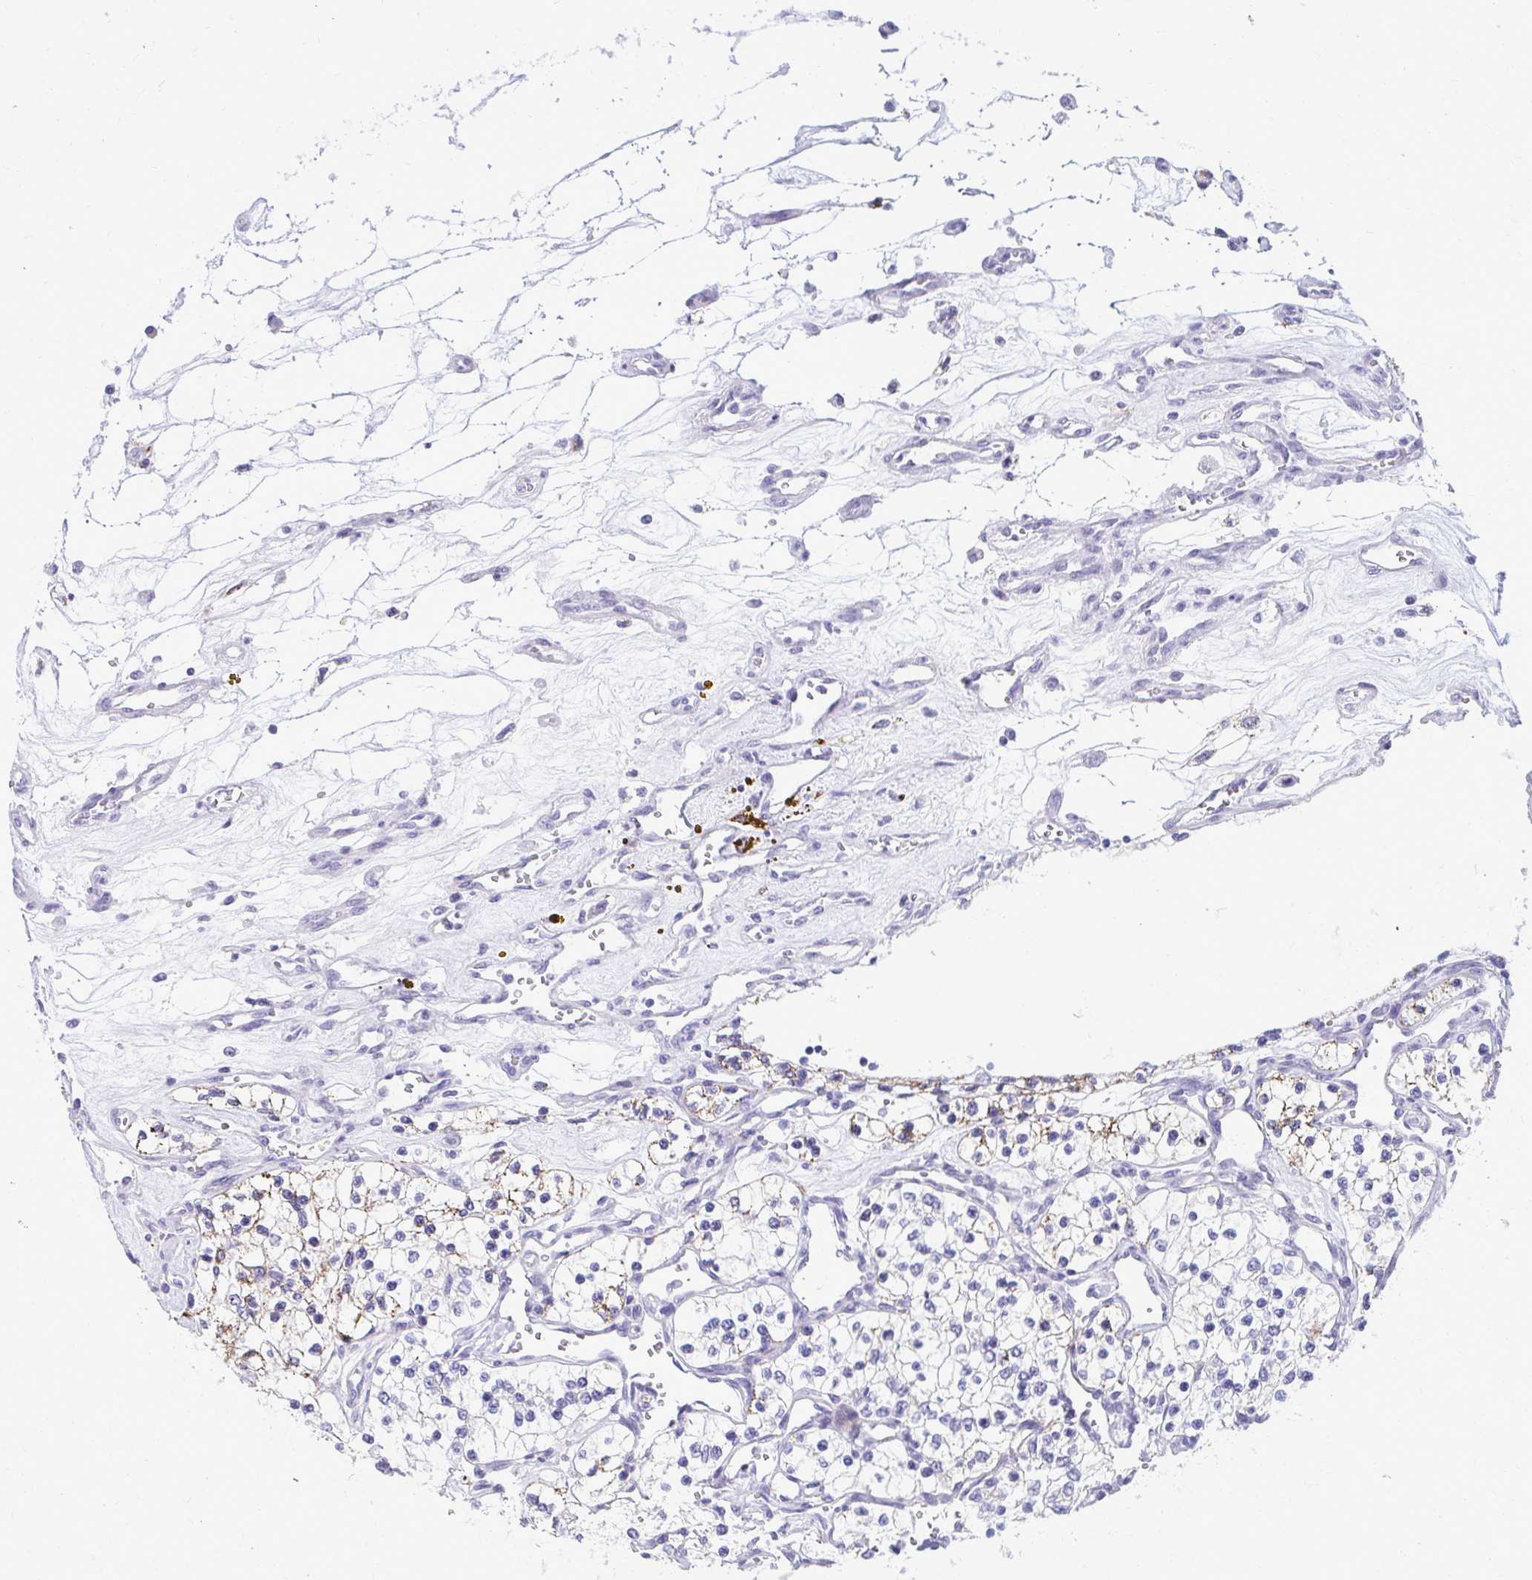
{"staining": {"intensity": "weak", "quantity": "25%-75%", "location": "cytoplasmic/membranous"}, "tissue": "renal cancer", "cell_type": "Tumor cells", "image_type": "cancer", "snomed": [{"axis": "morphology", "description": "Adenocarcinoma, NOS"}, {"axis": "topography", "description": "Kidney"}], "caption": "The photomicrograph demonstrates staining of renal cancer (adenocarcinoma), revealing weak cytoplasmic/membranous protein staining (brown color) within tumor cells. The staining was performed using DAB (3,3'-diaminobenzidine) to visualize the protein expression in brown, while the nuclei were stained in blue with hematoxylin (Magnification: 20x).", "gene": "AIG1", "patient": {"sex": "female", "age": 69}}